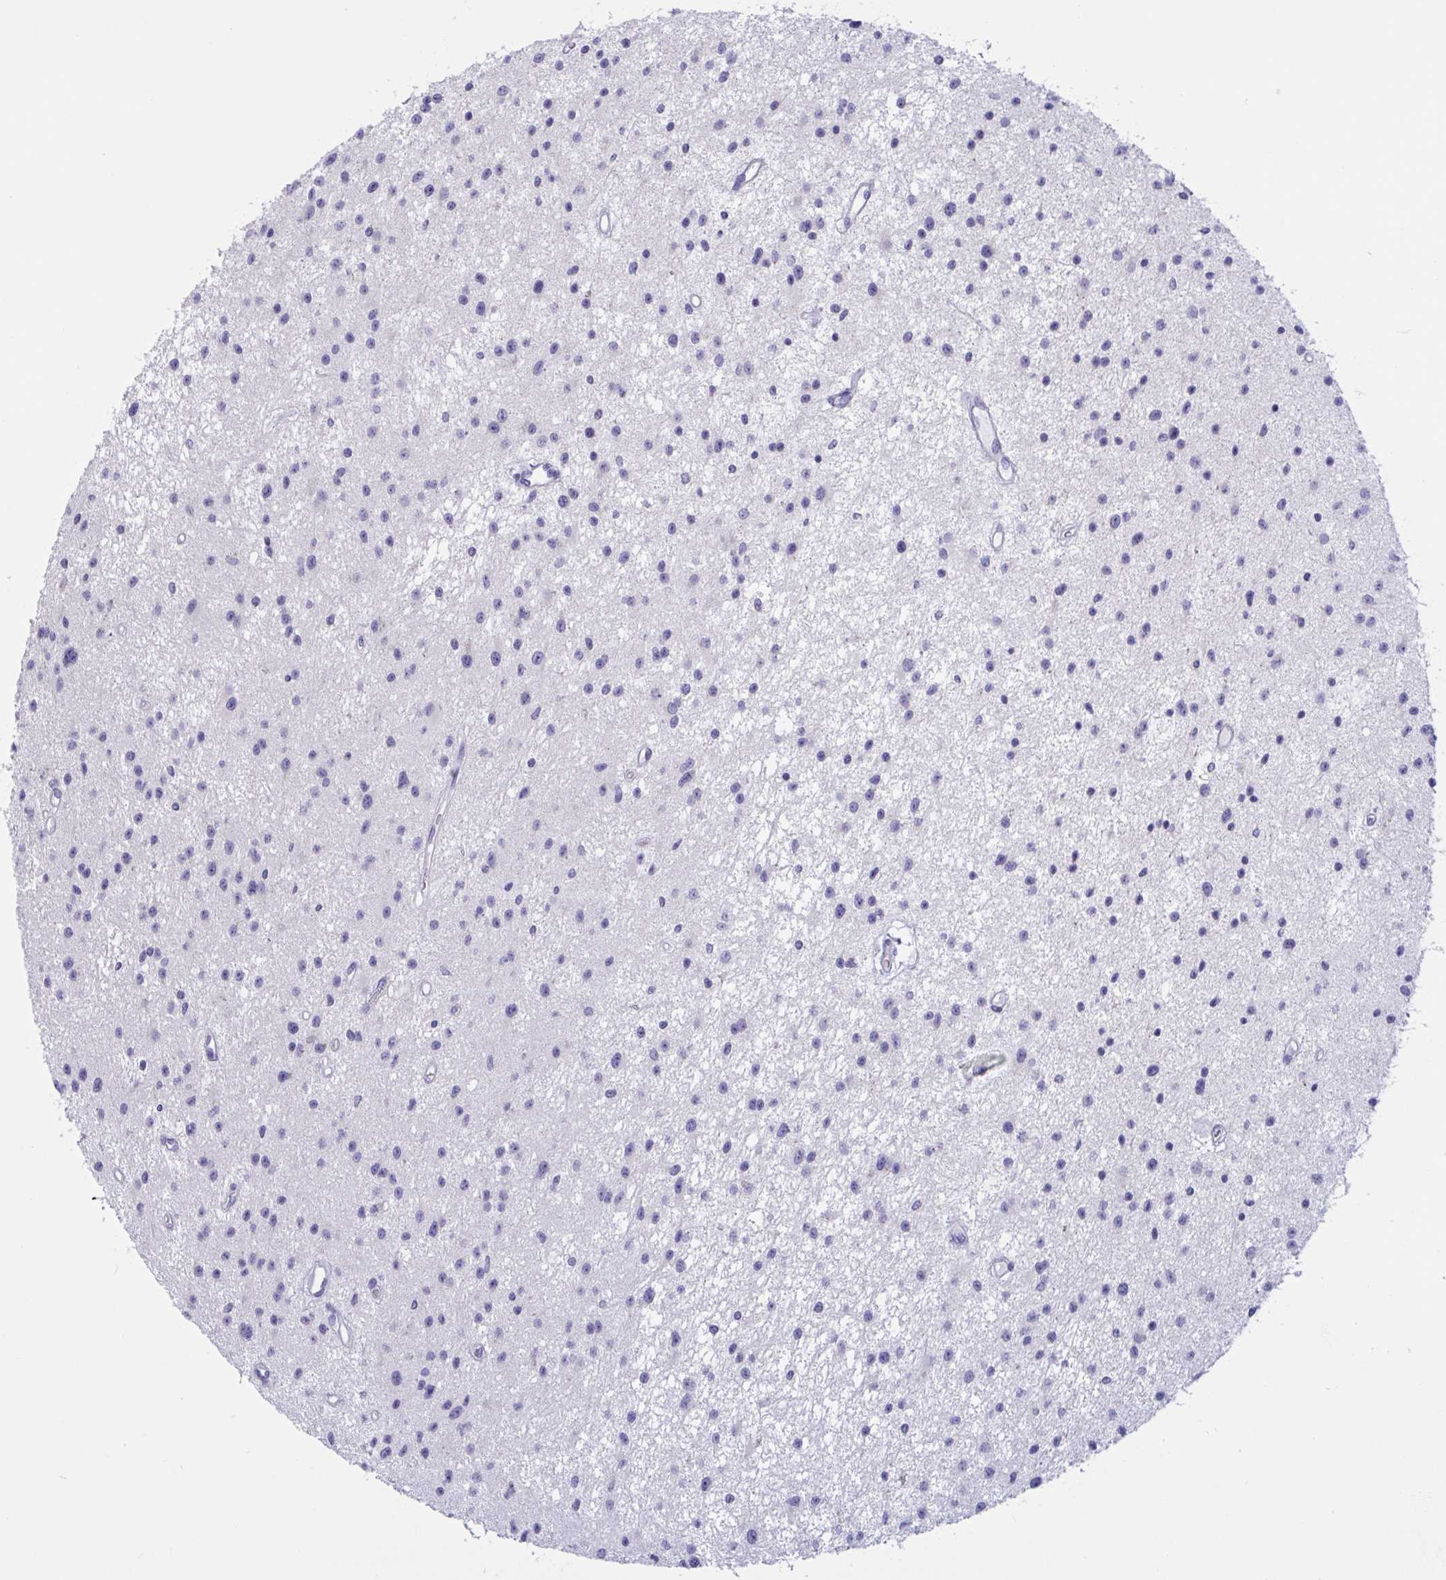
{"staining": {"intensity": "negative", "quantity": "none", "location": "none"}, "tissue": "glioma", "cell_type": "Tumor cells", "image_type": "cancer", "snomed": [{"axis": "morphology", "description": "Glioma, malignant, Low grade"}, {"axis": "topography", "description": "Brain"}], "caption": "An immunohistochemistry photomicrograph of malignant glioma (low-grade) is shown. There is no staining in tumor cells of malignant glioma (low-grade).", "gene": "OXLD1", "patient": {"sex": "male", "age": 43}}